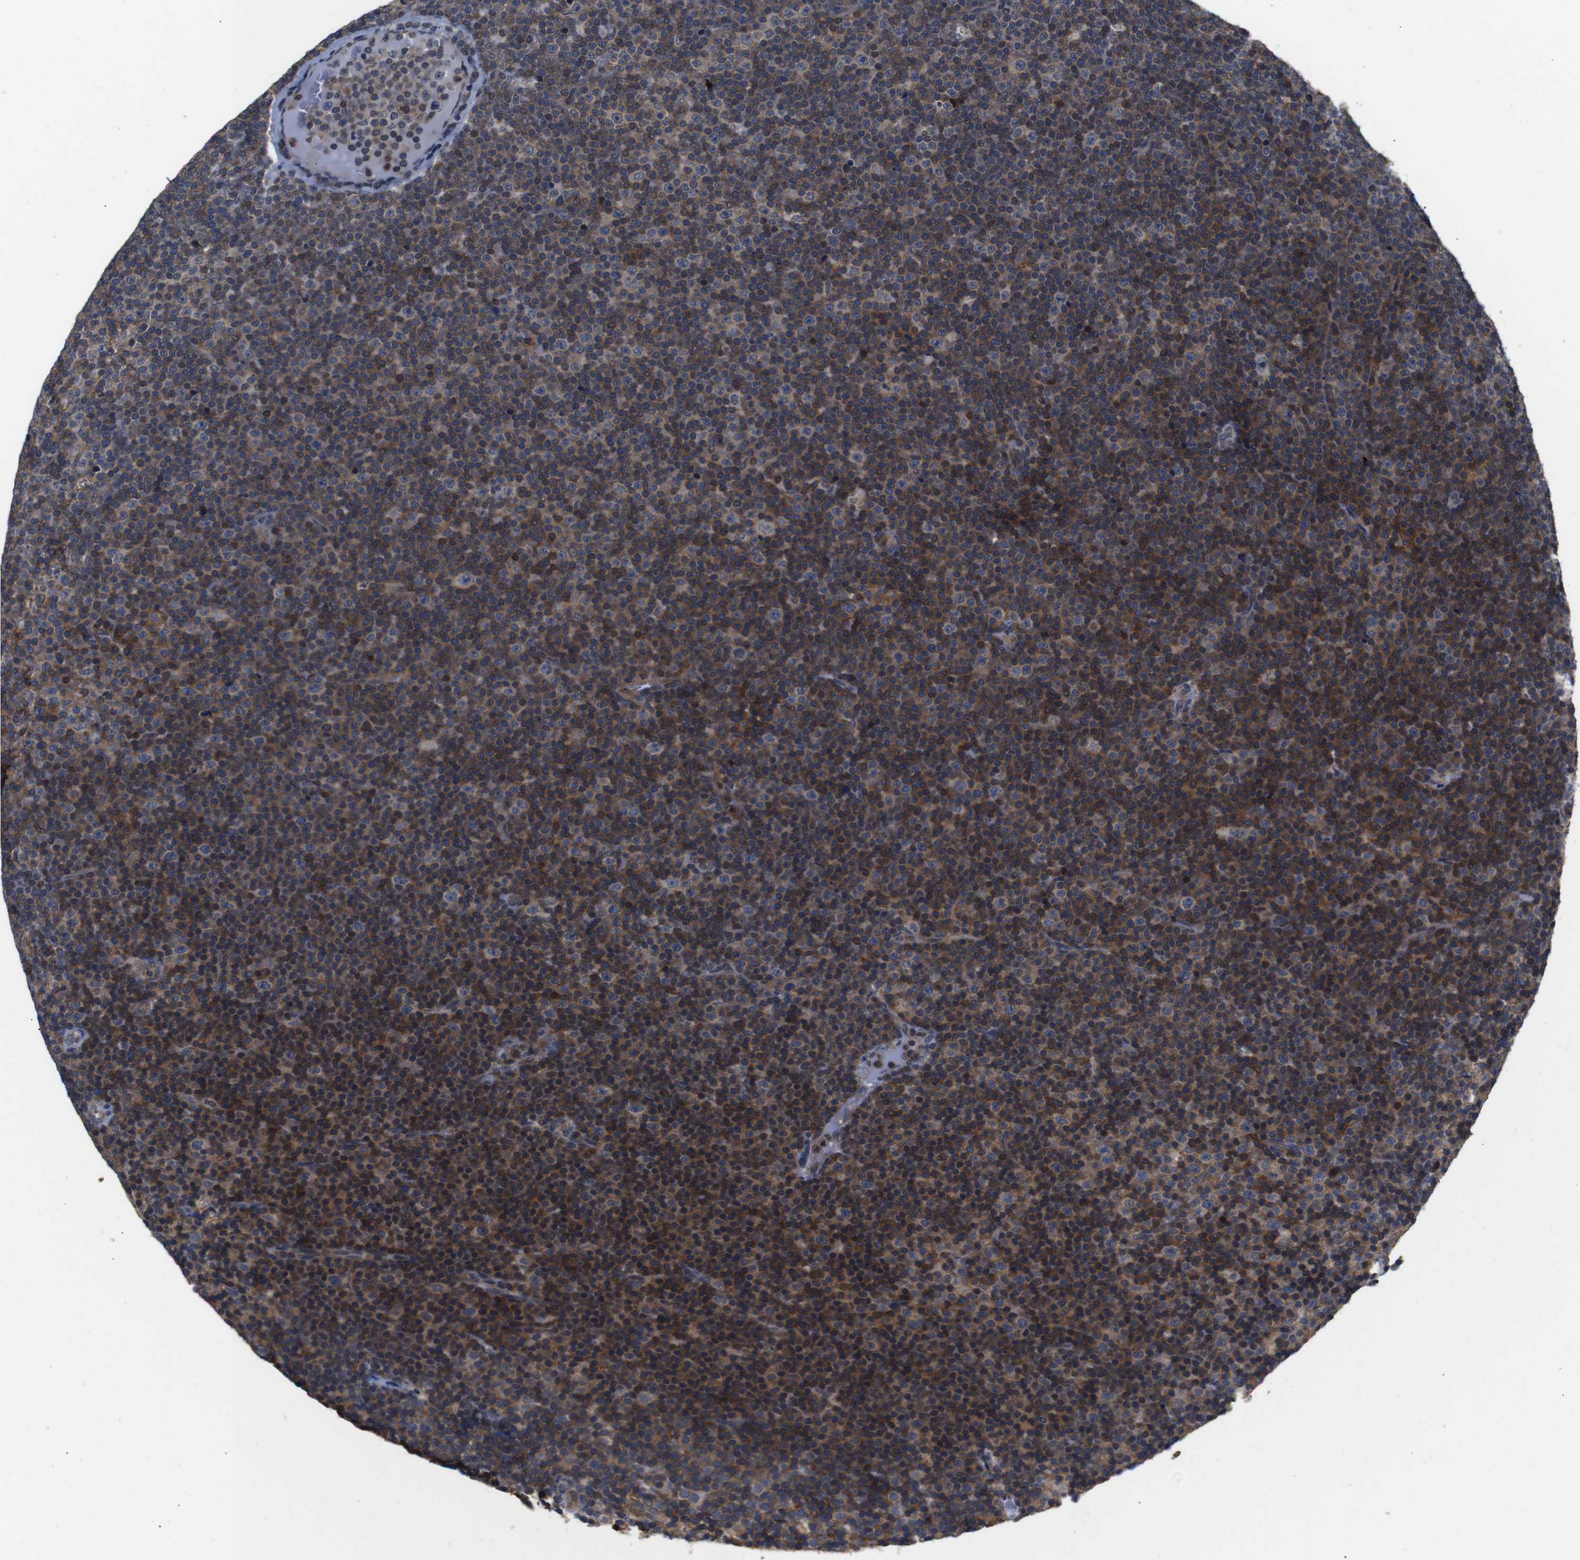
{"staining": {"intensity": "weak", "quantity": "<25%", "location": "cytoplasmic/membranous"}, "tissue": "lymphoma", "cell_type": "Tumor cells", "image_type": "cancer", "snomed": [{"axis": "morphology", "description": "Malignant lymphoma, non-Hodgkin's type, Low grade"}, {"axis": "topography", "description": "Lymph node"}], "caption": "An immunohistochemistry (IHC) image of malignant lymphoma, non-Hodgkin's type (low-grade) is shown. There is no staining in tumor cells of malignant lymphoma, non-Hodgkin's type (low-grade).", "gene": "BRWD3", "patient": {"sex": "female", "age": 67}}